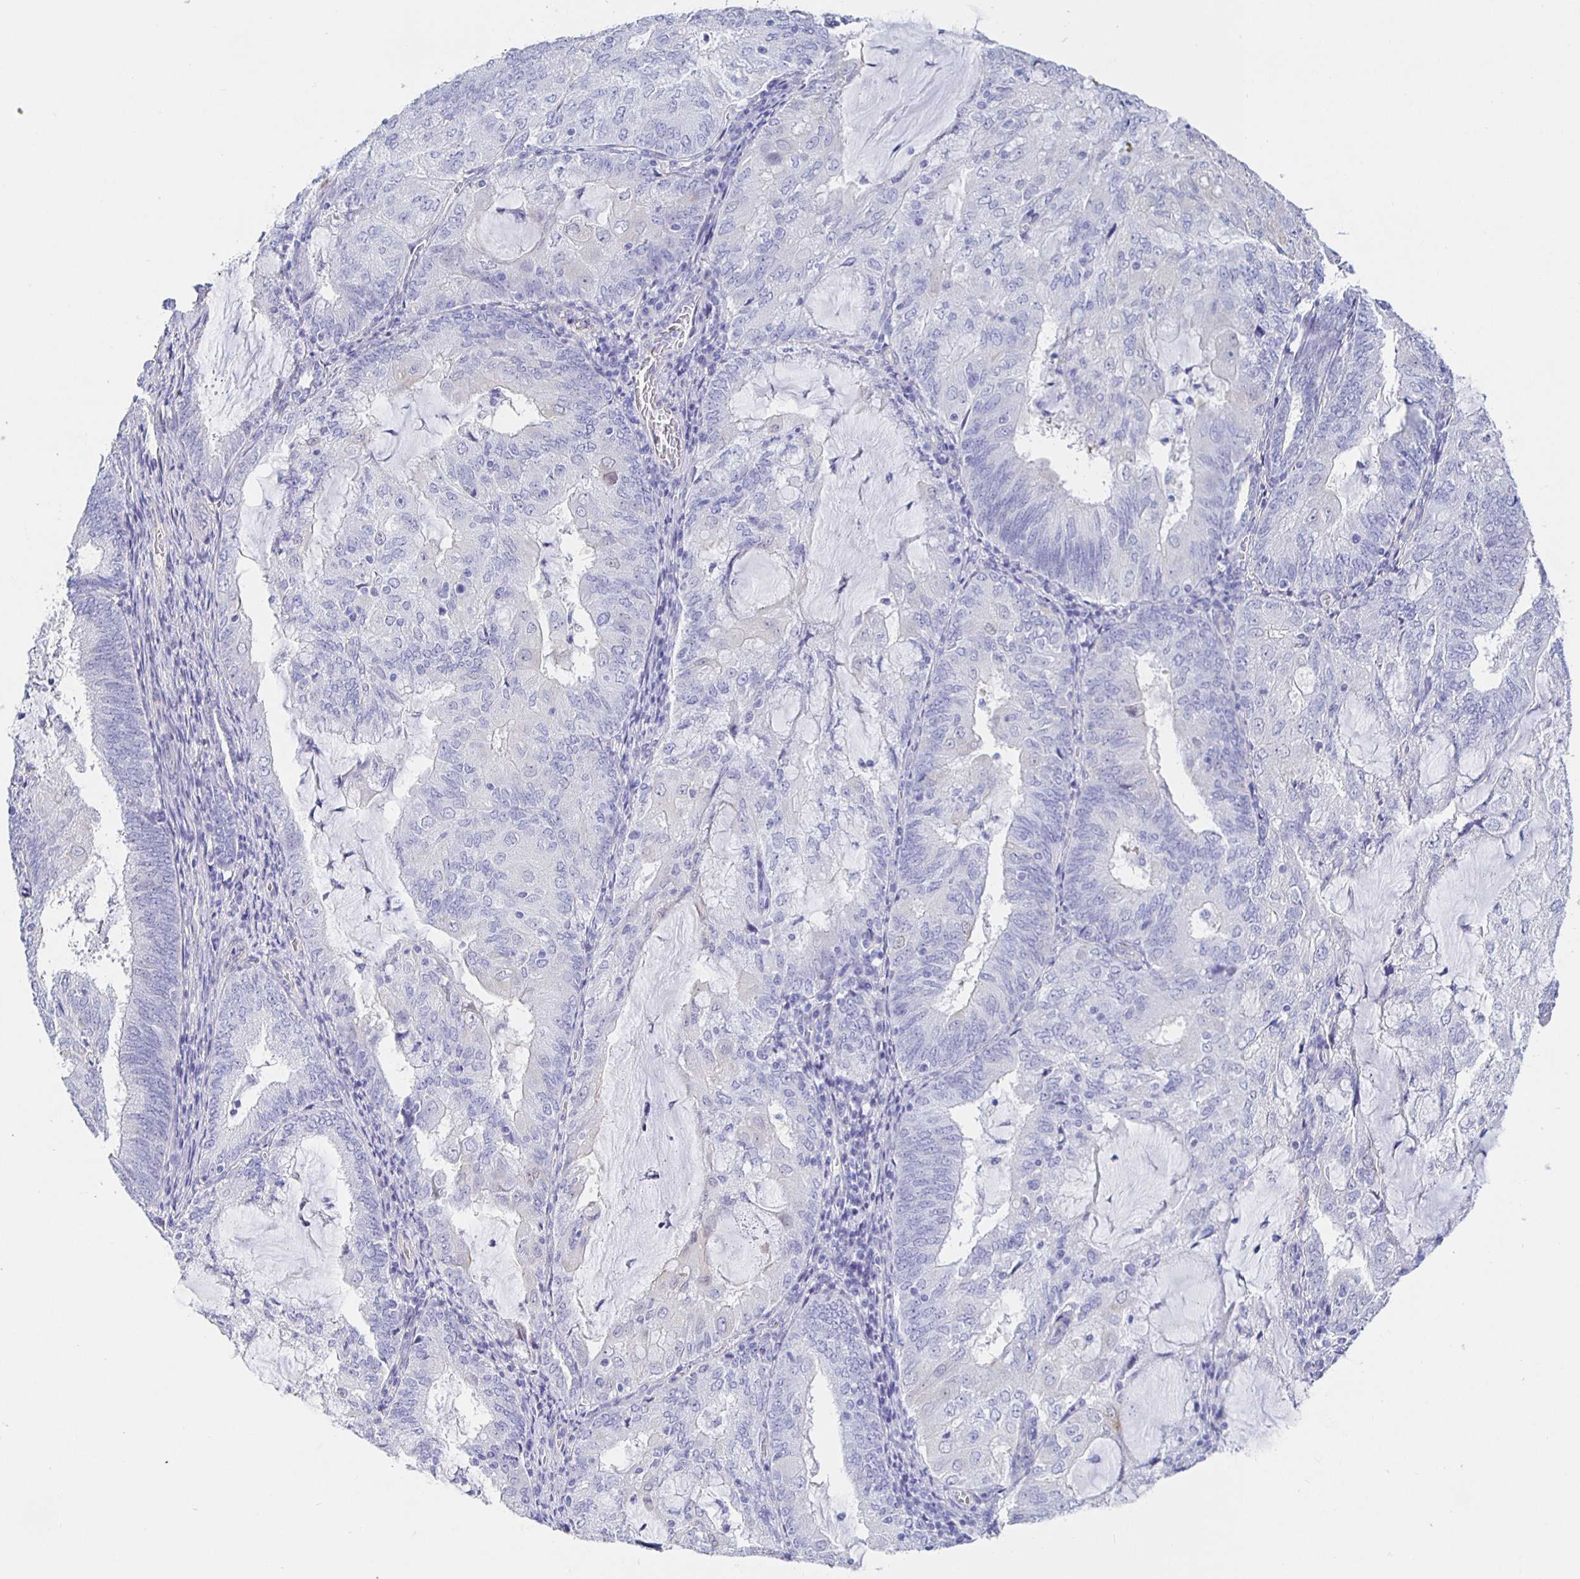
{"staining": {"intensity": "negative", "quantity": "none", "location": "none"}, "tissue": "endometrial cancer", "cell_type": "Tumor cells", "image_type": "cancer", "snomed": [{"axis": "morphology", "description": "Adenocarcinoma, NOS"}, {"axis": "topography", "description": "Endometrium"}], "caption": "The immunohistochemistry (IHC) image has no significant staining in tumor cells of endometrial adenocarcinoma tissue.", "gene": "HSPA4L", "patient": {"sex": "female", "age": 81}}